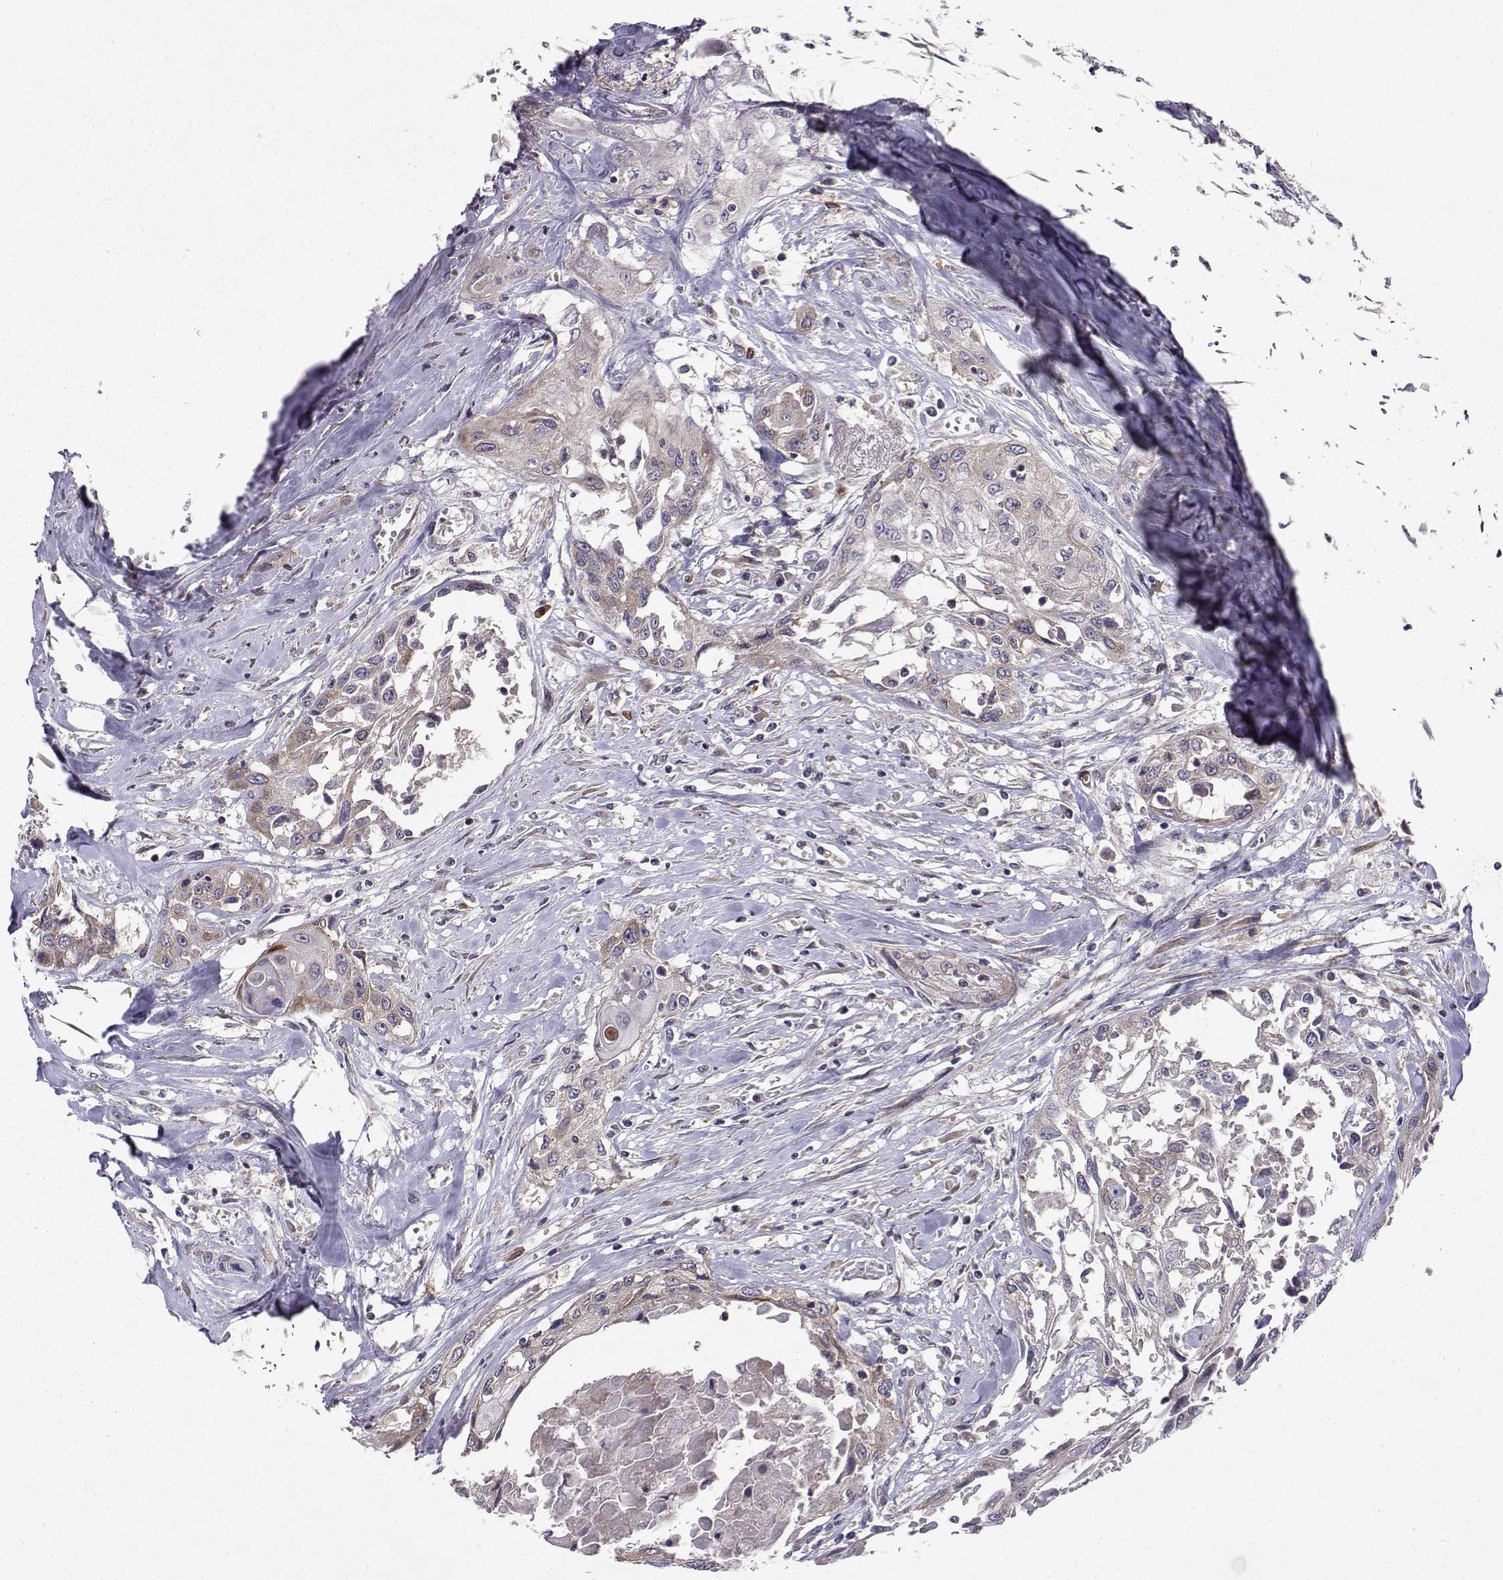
{"staining": {"intensity": "weak", "quantity": "<25%", "location": "cytoplasmic/membranous"}, "tissue": "head and neck cancer", "cell_type": "Tumor cells", "image_type": "cancer", "snomed": [{"axis": "morphology", "description": "Normal tissue, NOS"}, {"axis": "morphology", "description": "Squamous cell carcinoma, NOS"}, {"axis": "topography", "description": "Oral tissue"}, {"axis": "topography", "description": "Peripheral nerve tissue"}, {"axis": "topography", "description": "Head-Neck"}], "caption": "High power microscopy image of an immunohistochemistry photomicrograph of head and neck squamous cell carcinoma, revealing no significant staining in tumor cells. The staining is performed using DAB (3,3'-diaminobenzidine) brown chromogen with nuclei counter-stained in using hematoxylin.", "gene": "STXBP5", "patient": {"sex": "female", "age": 59}}